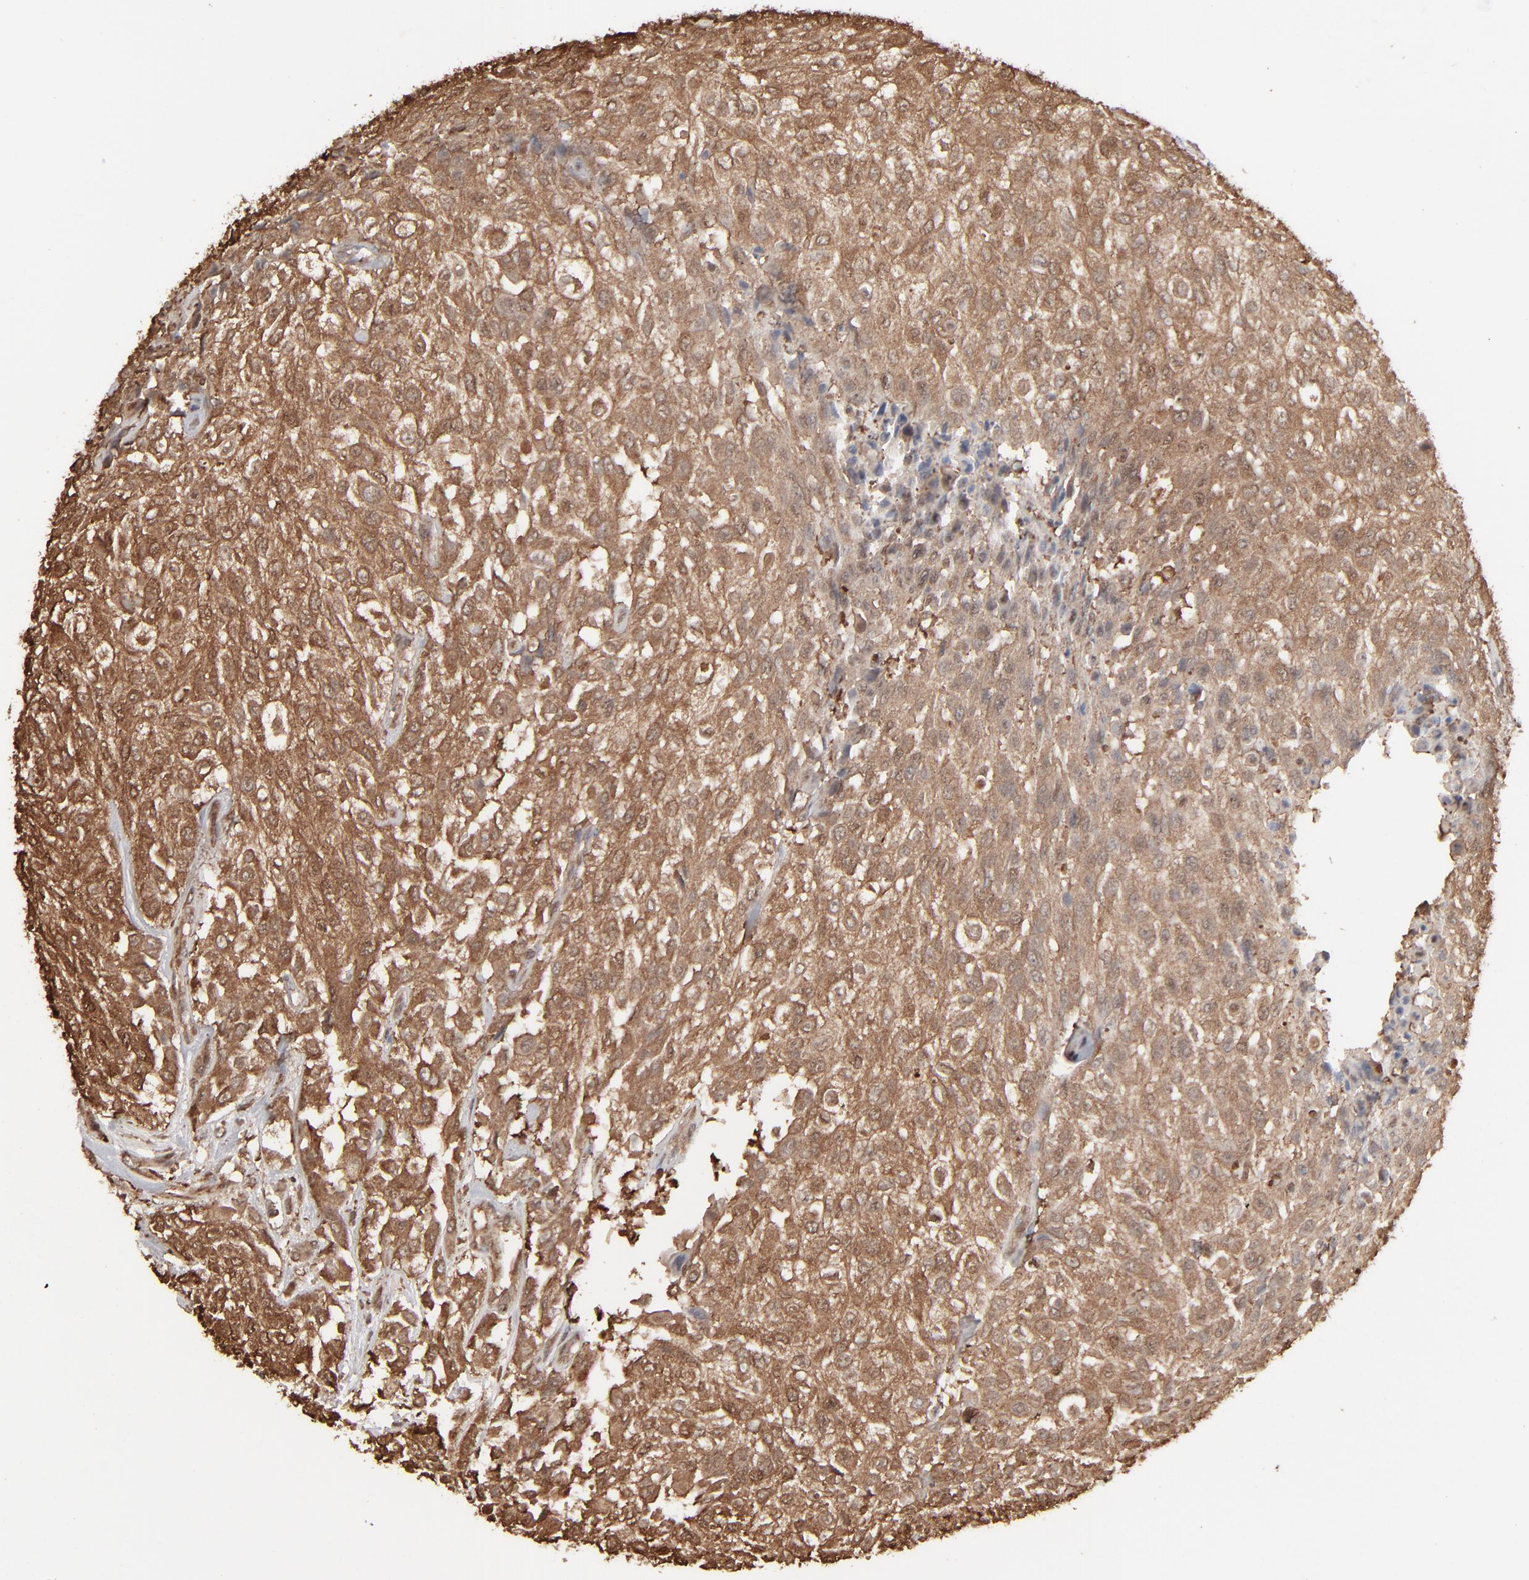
{"staining": {"intensity": "strong", "quantity": ">75%", "location": "cytoplasmic/membranous"}, "tissue": "urothelial cancer", "cell_type": "Tumor cells", "image_type": "cancer", "snomed": [{"axis": "morphology", "description": "Urothelial carcinoma, High grade"}, {"axis": "topography", "description": "Urinary bladder"}], "caption": "About >75% of tumor cells in urothelial cancer exhibit strong cytoplasmic/membranous protein staining as visualized by brown immunohistochemical staining.", "gene": "NME1-NME2", "patient": {"sex": "male", "age": 57}}